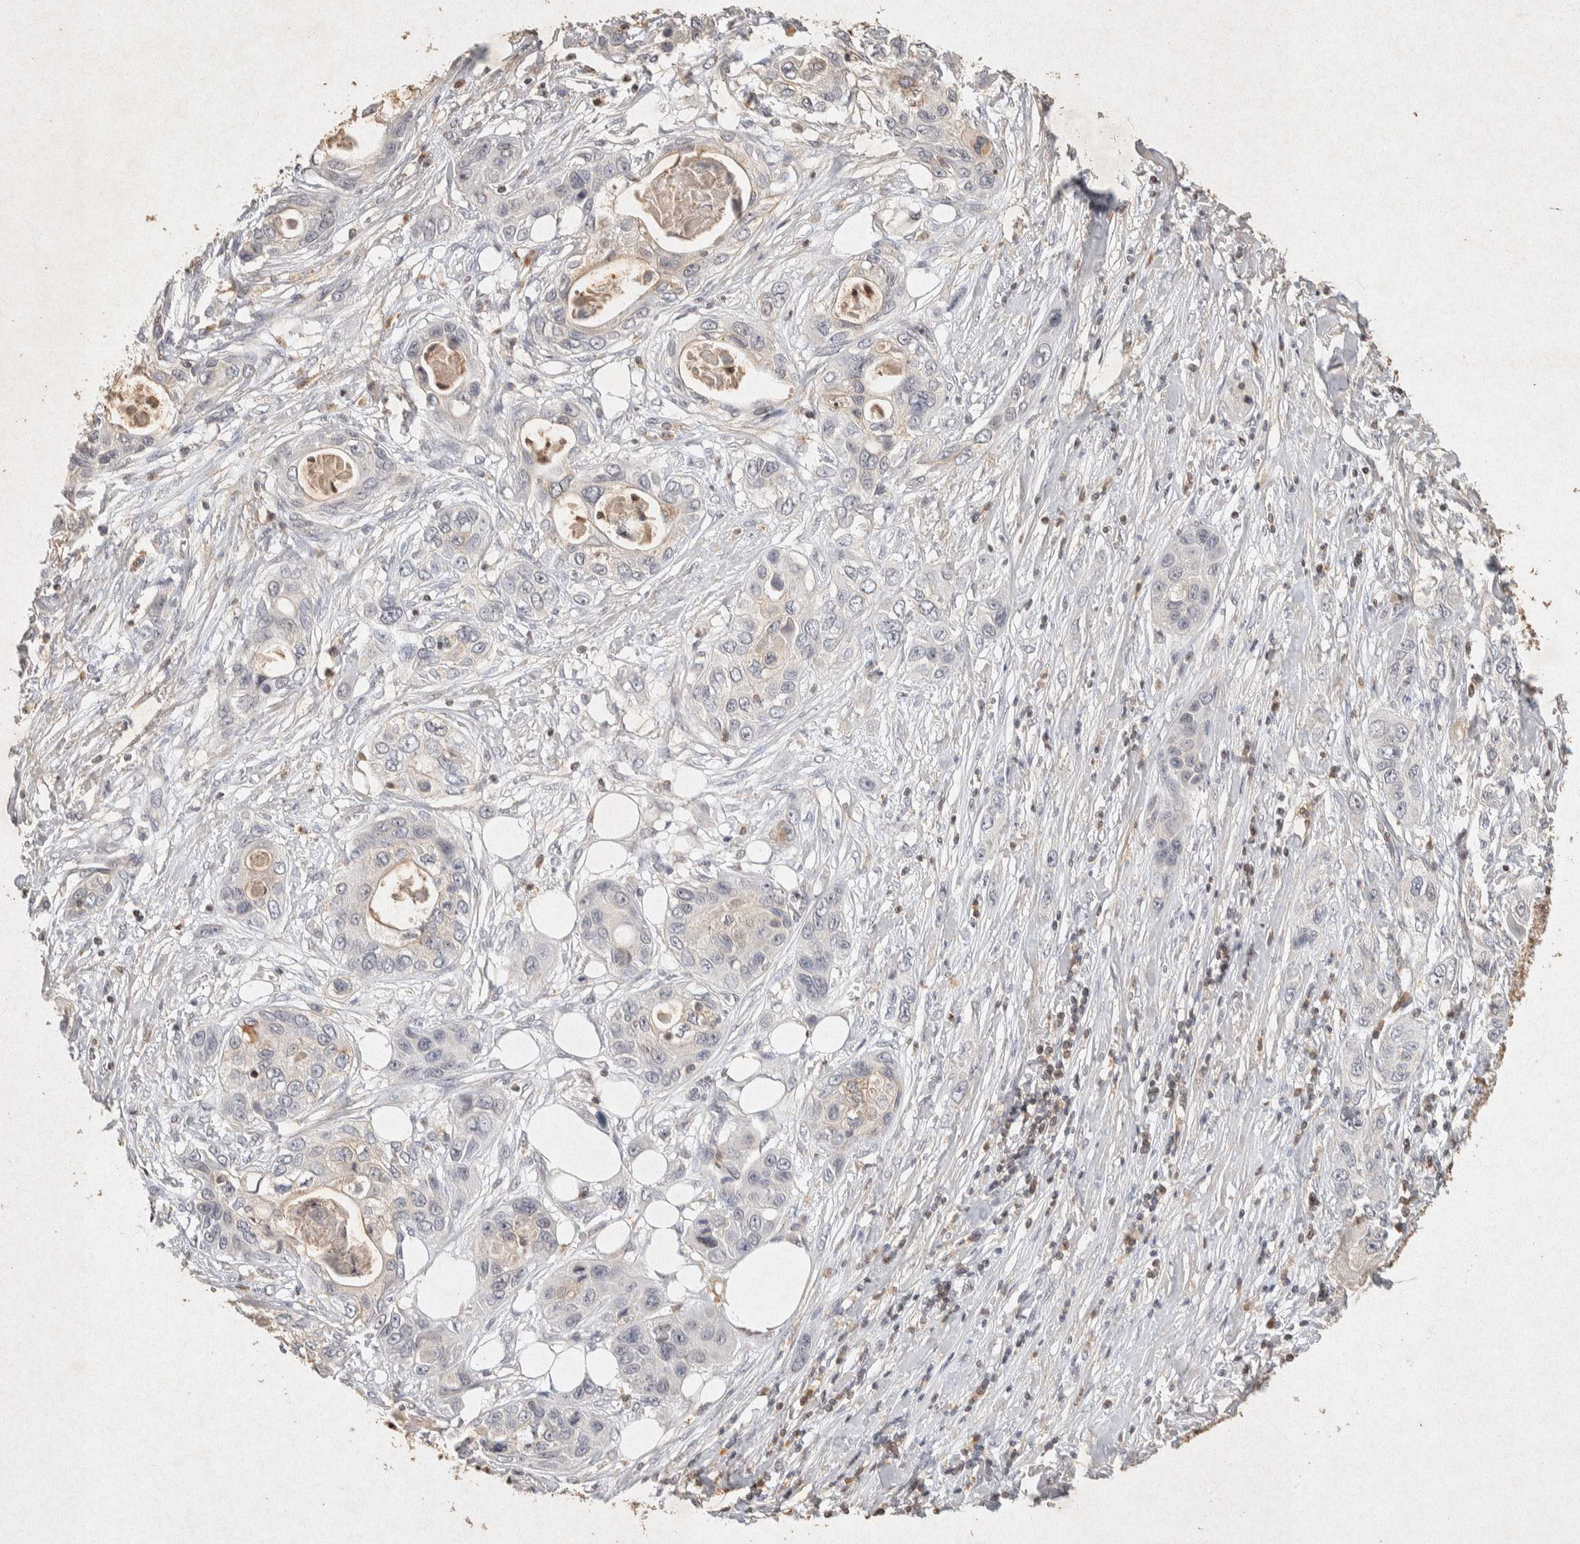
{"staining": {"intensity": "weak", "quantity": "<25%", "location": "cytoplasmic/membranous"}, "tissue": "pancreatic cancer", "cell_type": "Tumor cells", "image_type": "cancer", "snomed": [{"axis": "morphology", "description": "Adenocarcinoma, NOS"}, {"axis": "topography", "description": "Pancreas"}], "caption": "Immunohistochemical staining of adenocarcinoma (pancreatic) shows no significant expression in tumor cells.", "gene": "RAC2", "patient": {"sex": "female", "age": 70}}